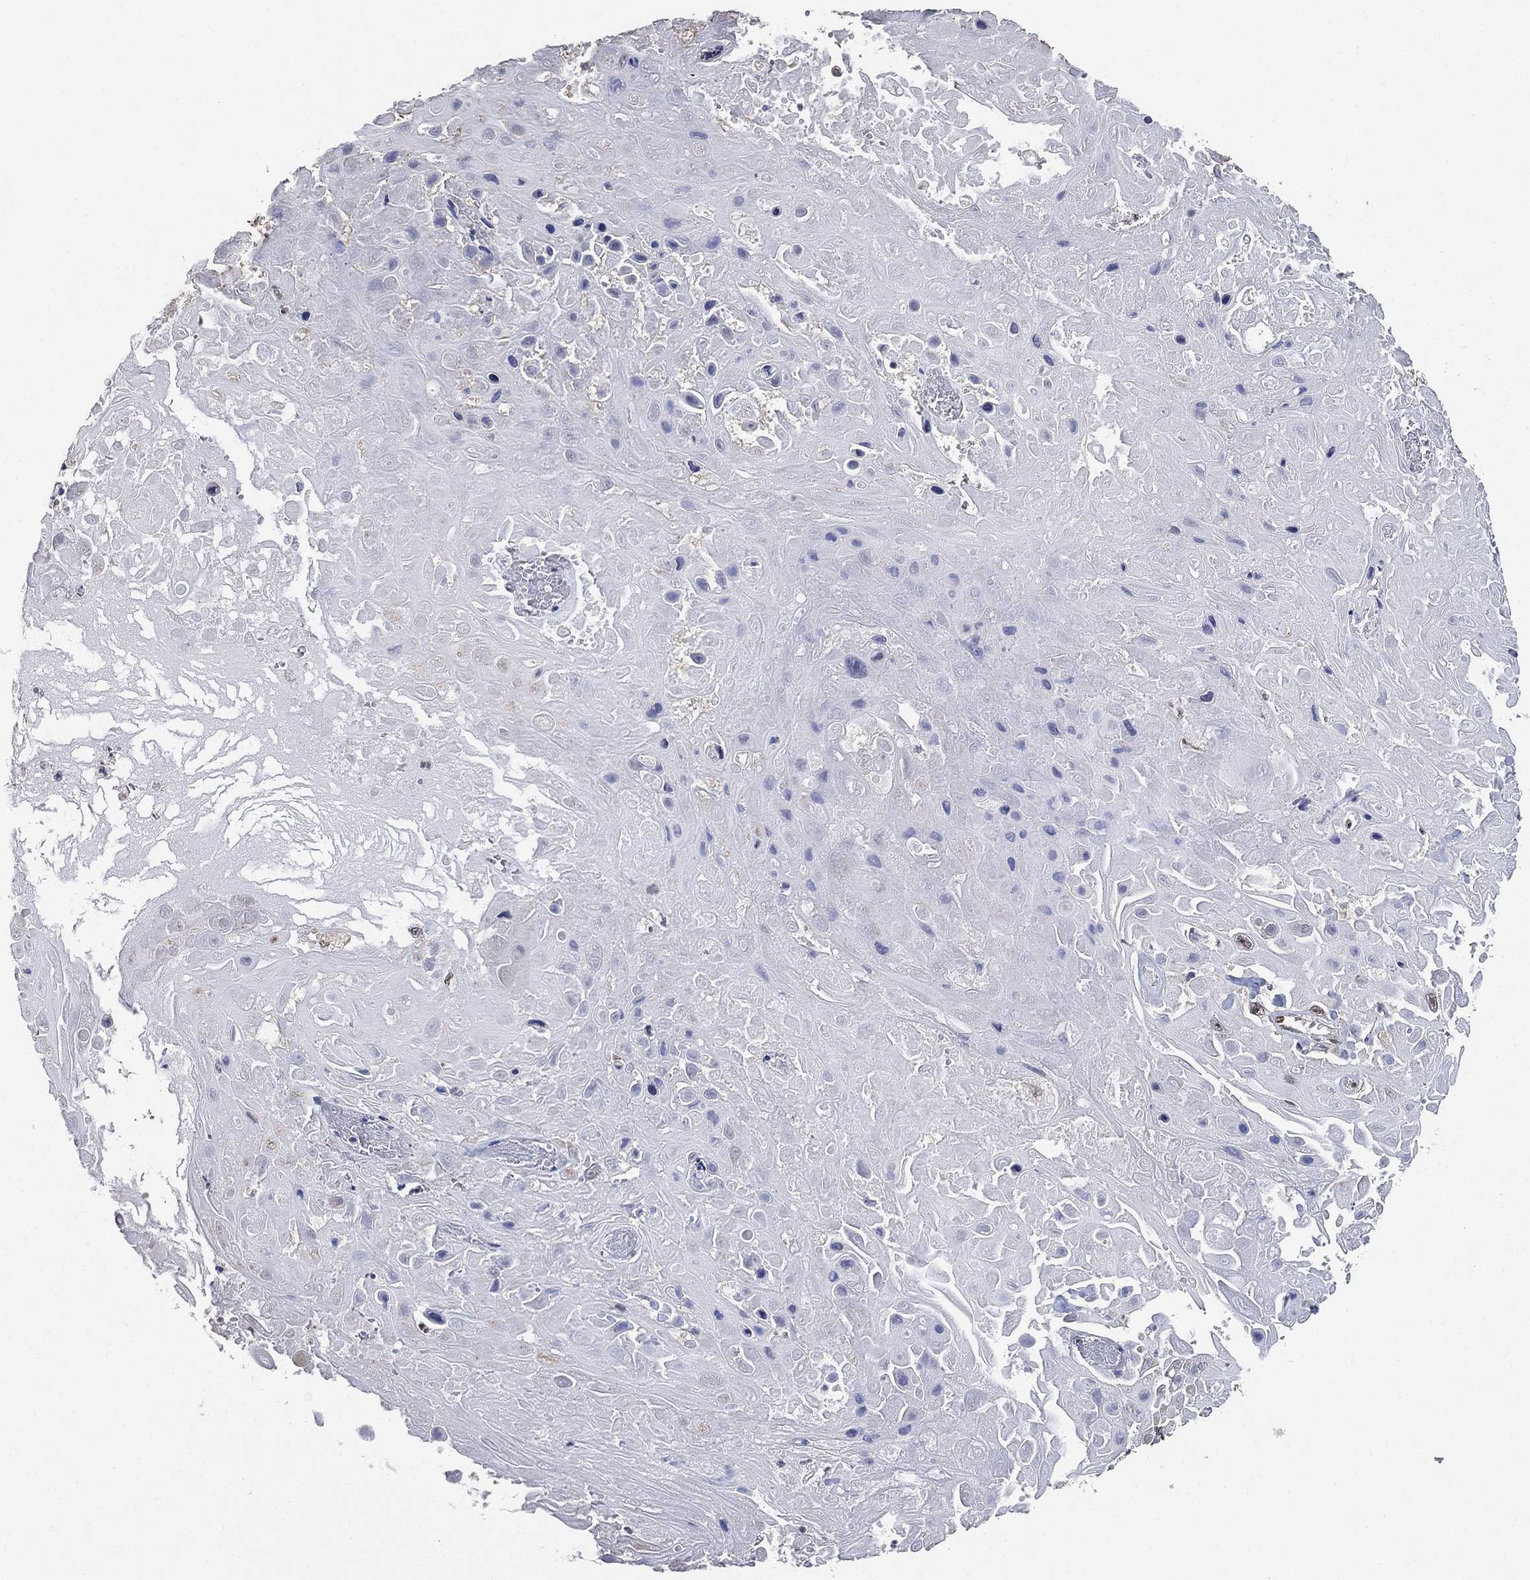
{"staining": {"intensity": "moderate", "quantity": "<25%", "location": "nuclear"}, "tissue": "skin cancer", "cell_type": "Tumor cells", "image_type": "cancer", "snomed": [{"axis": "morphology", "description": "Squamous cell carcinoma, NOS"}, {"axis": "topography", "description": "Skin"}], "caption": "A histopathology image of human skin cancer stained for a protein reveals moderate nuclear brown staining in tumor cells.", "gene": "ALDH7A1", "patient": {"sex": "male", "age": 82}}